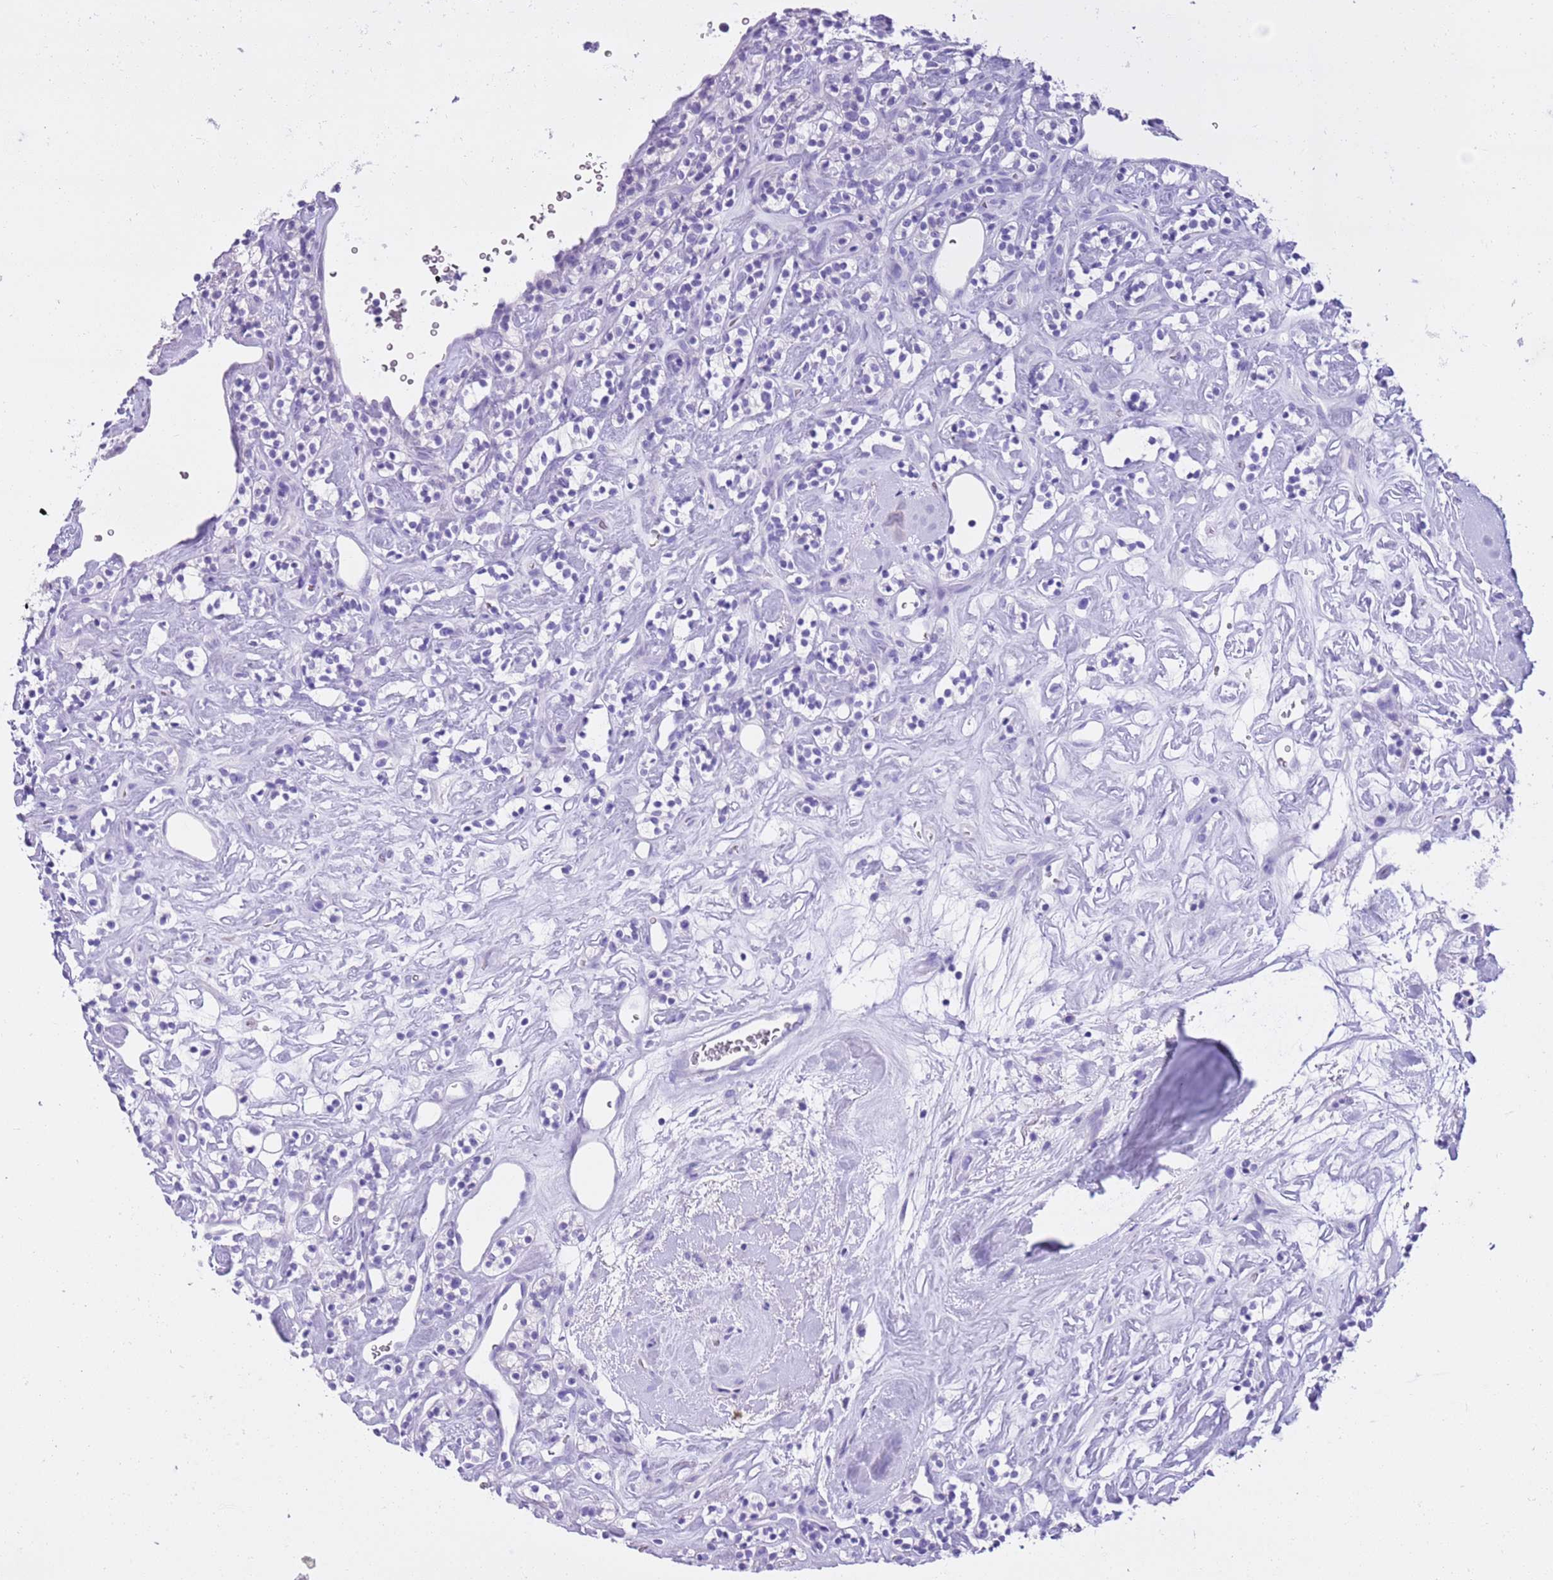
{"staining": {"intensity": "negative", "quantity": "none", "location": "none"}, "tissue": "renal cancer", "cell_type": "Tumor cells", "image_type": "cancer", "snomed": [{"axis": "morphology", "description": "Adenocarcinoma, NOS"}, {"axis": "topography", "description": "Kidney"}], "caption": "Tumor cells show no significant protein positivity in adenocarcinoma (renal).", "gene": "TMEM185B", "patient": {"sex": "male", "age": 77}}